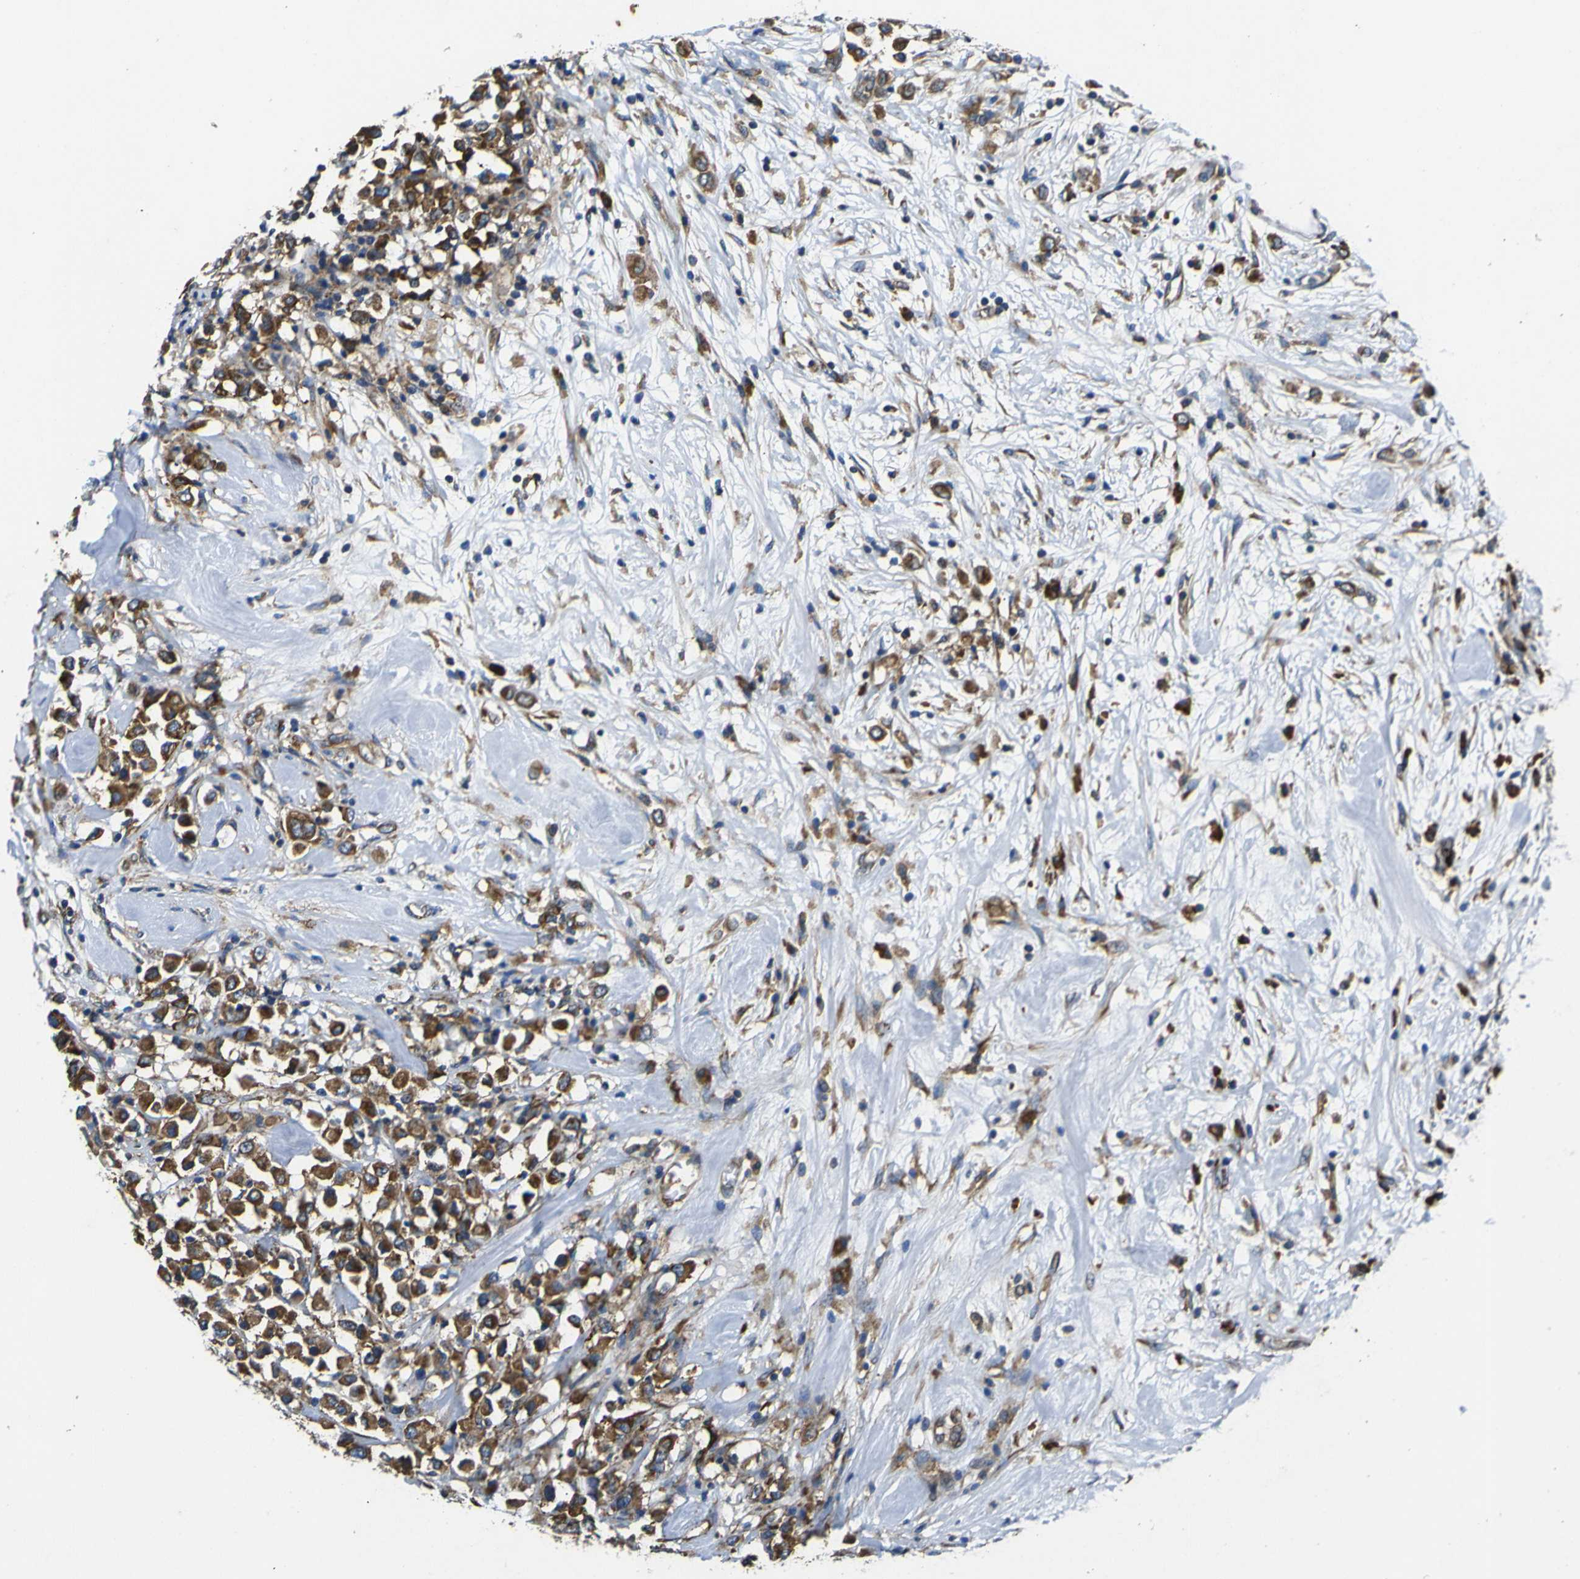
{"staining": {"intensity": "strong", "quantity": ">75%", "location": "cytoplasmic/membranous"}, "tissue": "breast cancer", "cell_type": "Tumor cells", "image_type": "cancer", "snomed": [{"axis": "morphology", "description": "Duct carcinoma"}, {"axis": "topography", "description": "Breast"}], "caption": "The image demonstrates staining of breast cancer, revealing strong cytoplasmic/membranous protein staining (brown color) within tumor cells.", "gene": "RPSA", "patient": {"sex": "female", "age": 61}}